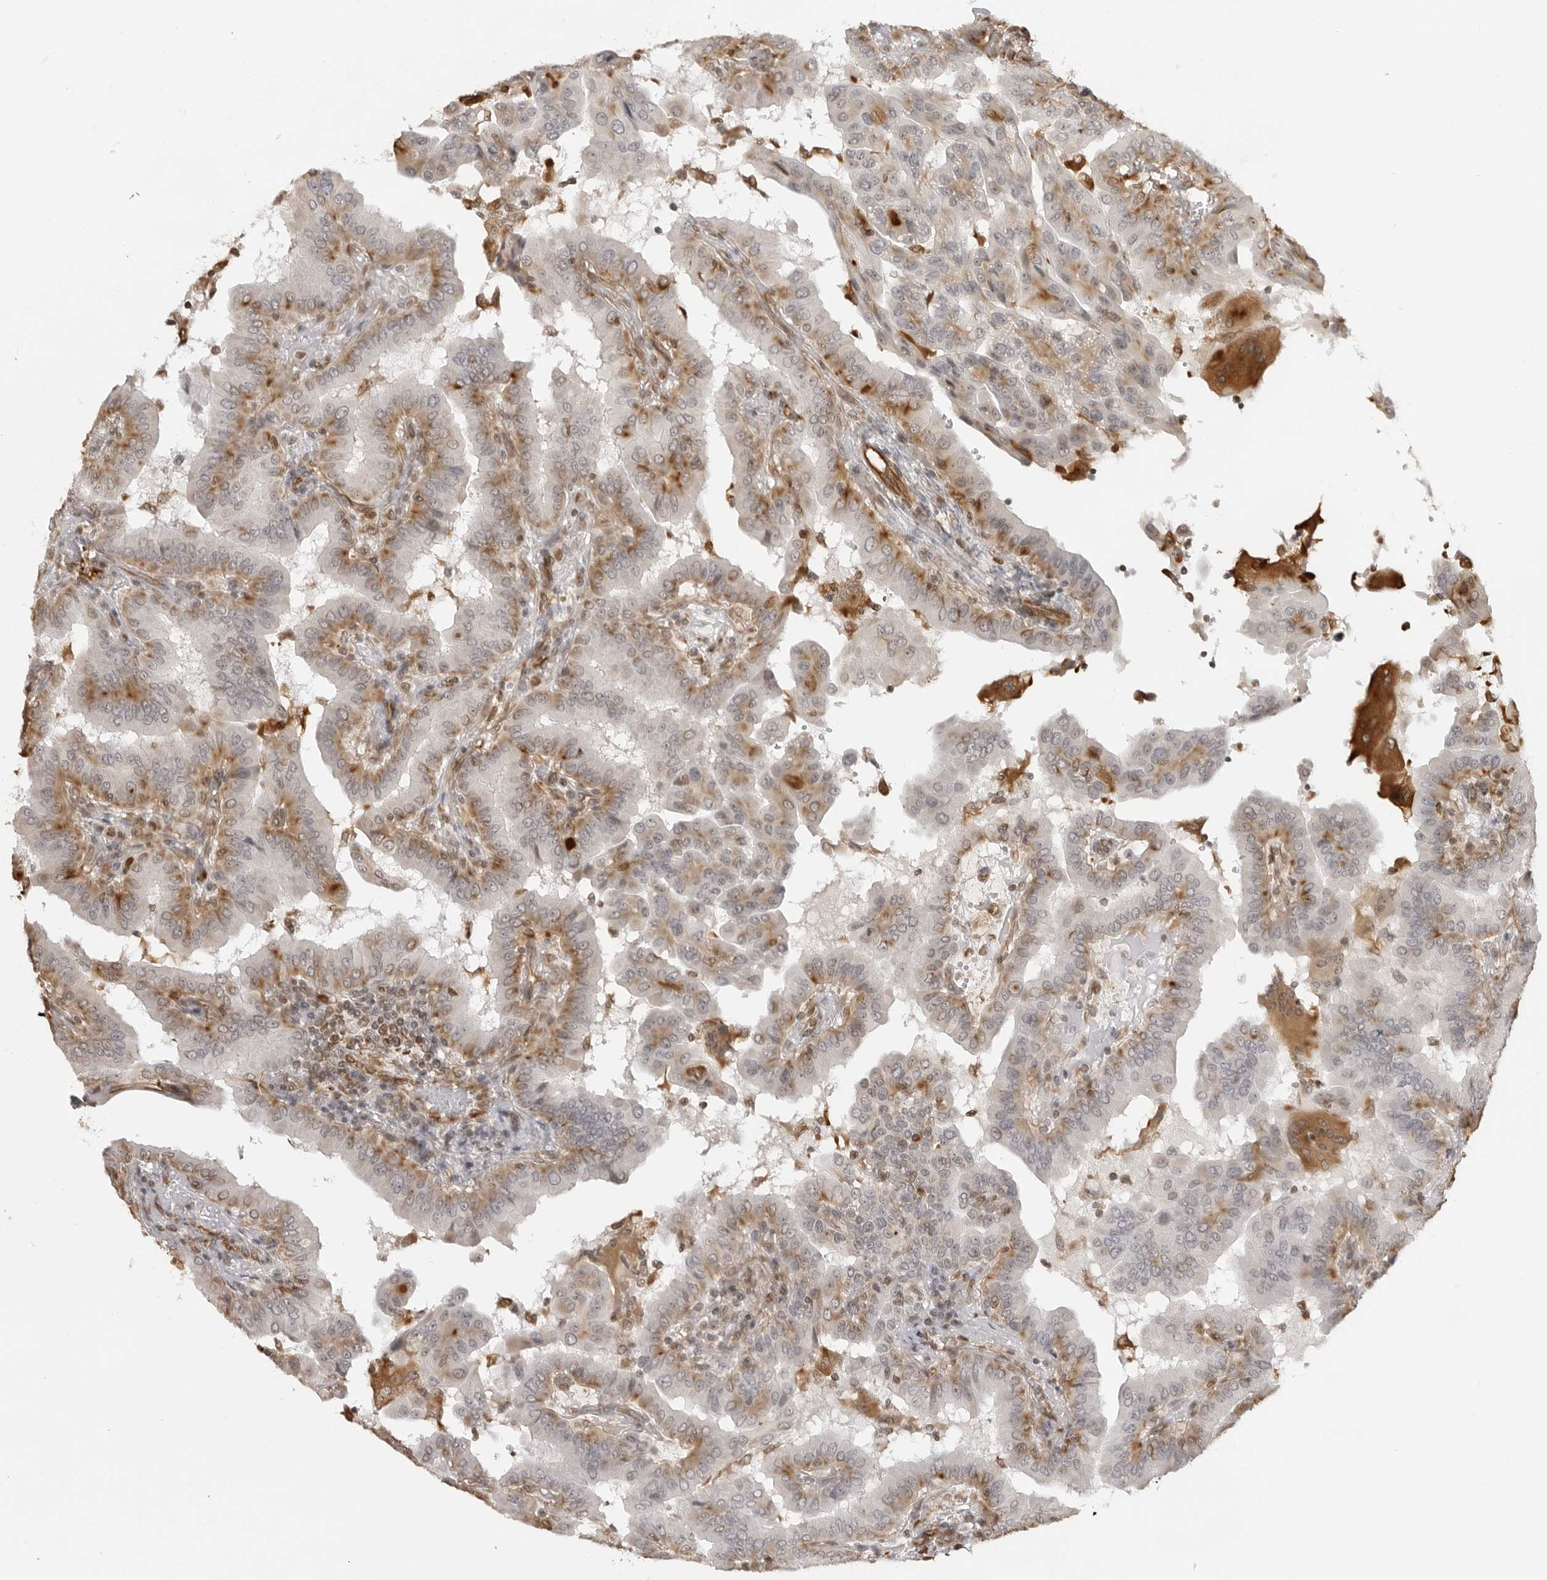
{"staining": {"intensity": "weak", "quantity": "<25%", "location": "cytoplasmic/membranous"}, "tissue": "thyroid cancer", "cell_type": "Tumor cells", "image_type": "cancer", "snomed": [{"axis": "morphology", "description": "Papillary adenocarcinoma, NOS"}, {"axis": "topography", "description": "Thyroid gland"}], "caption": "A high-resolution image shows immunohistochemistry staining of thyroid cancer, which displays no significant positivity in tumor cells.", "gene": "DYNLT5", "patient": {"sex": "male", "age": 33}}